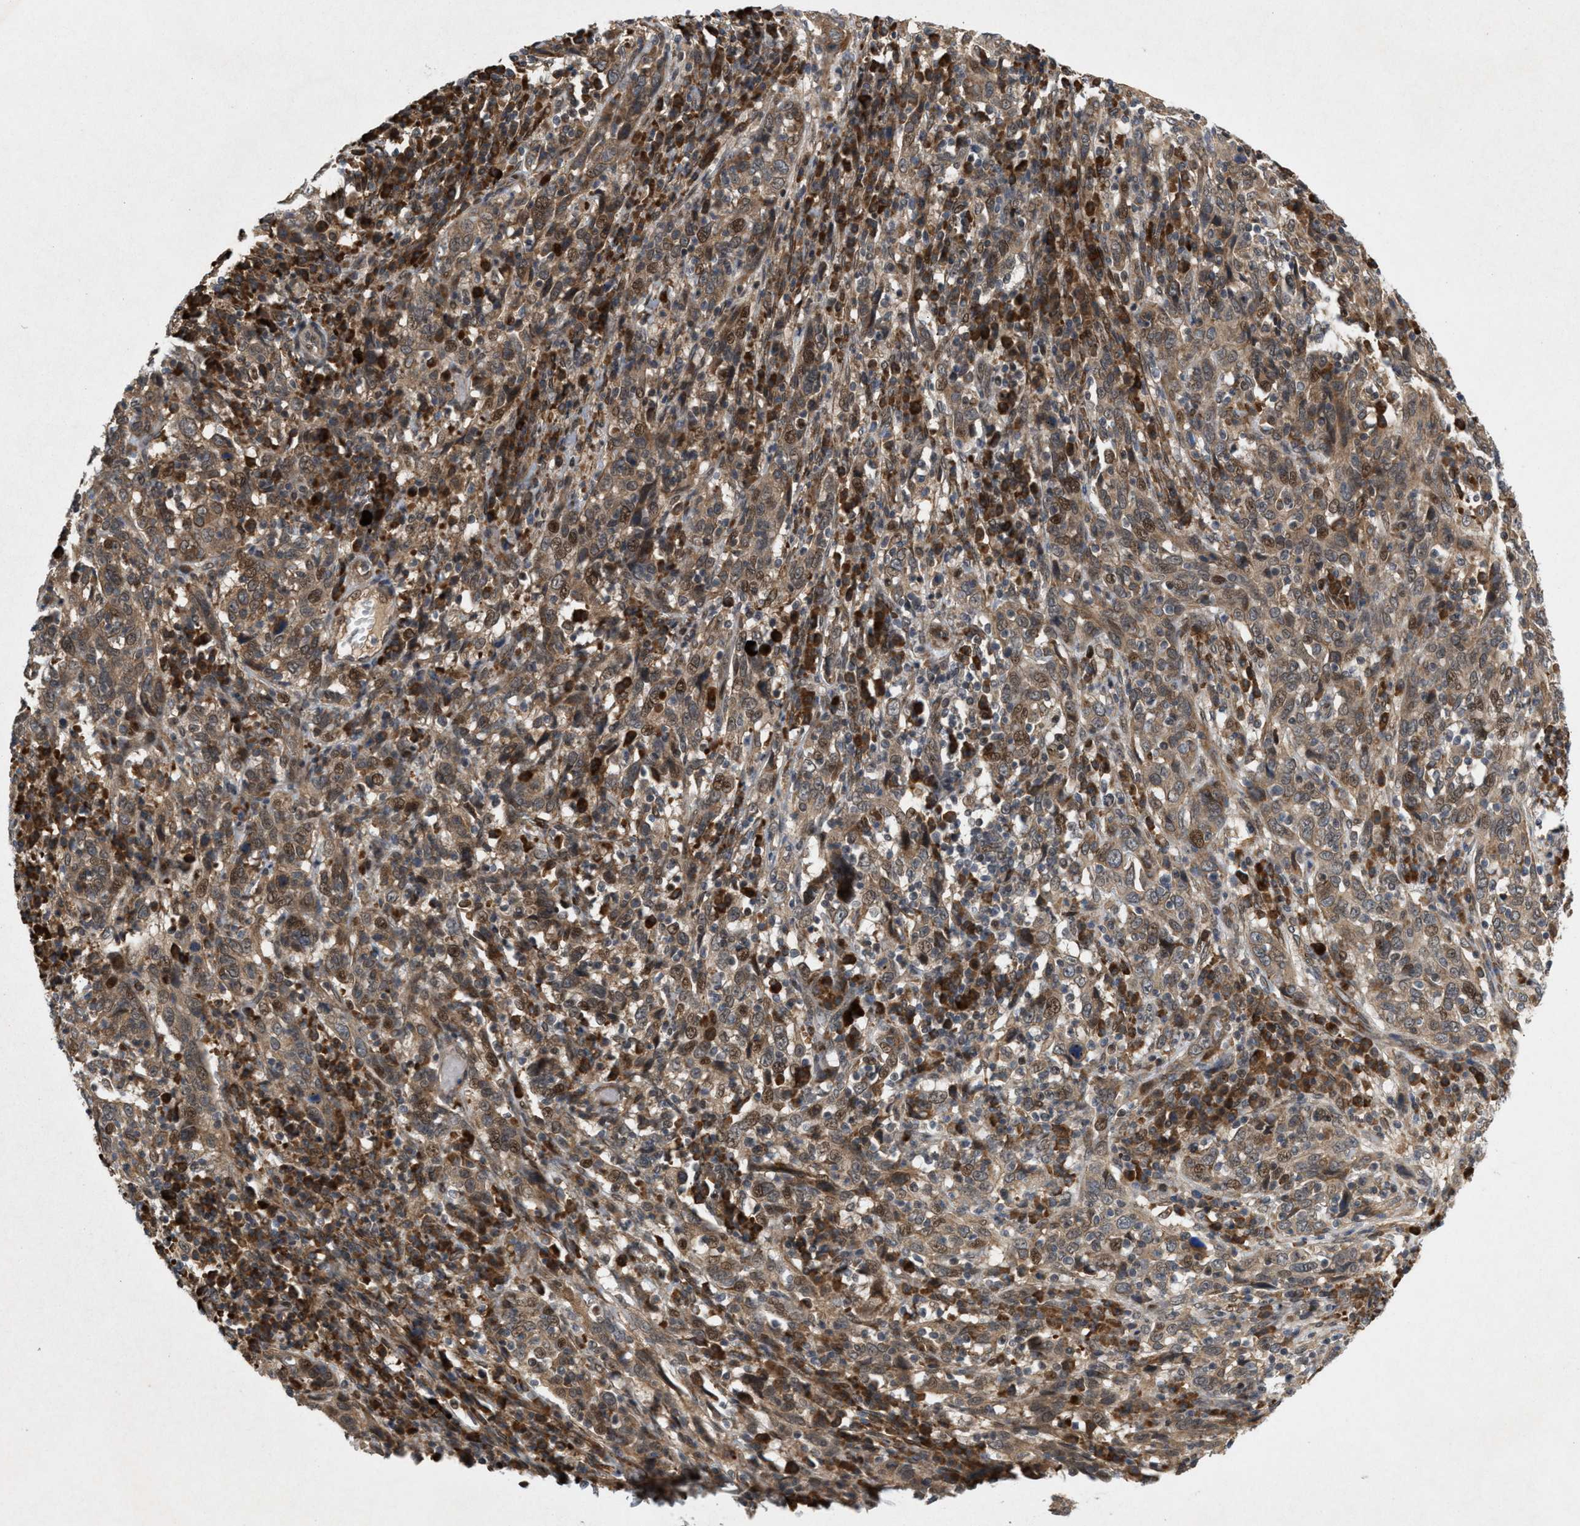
{"staining": {"intensity": "moderate", "quantity": ">75%", "location": "cytoplasmic/membranous,nuclear"}, "tissue": "cervical cancer", "cell_type": "Tumor cells", "image_type": "cancer", "snomed": [{"axis": "morphology", "description": "Squamous cell carcinoma, NOS"}, {"axis": "topography", "description": "Cervix"}], "caption": "Immunohistochemistry of human cervical squamous cell carcinoma demonstrates medium levels of moderate cytoplasmic/membranous and nuclear positivity in about >75% of tumor cells.", "gene": "MFSD6", "patient": {"sex": "female", "age": 46}}